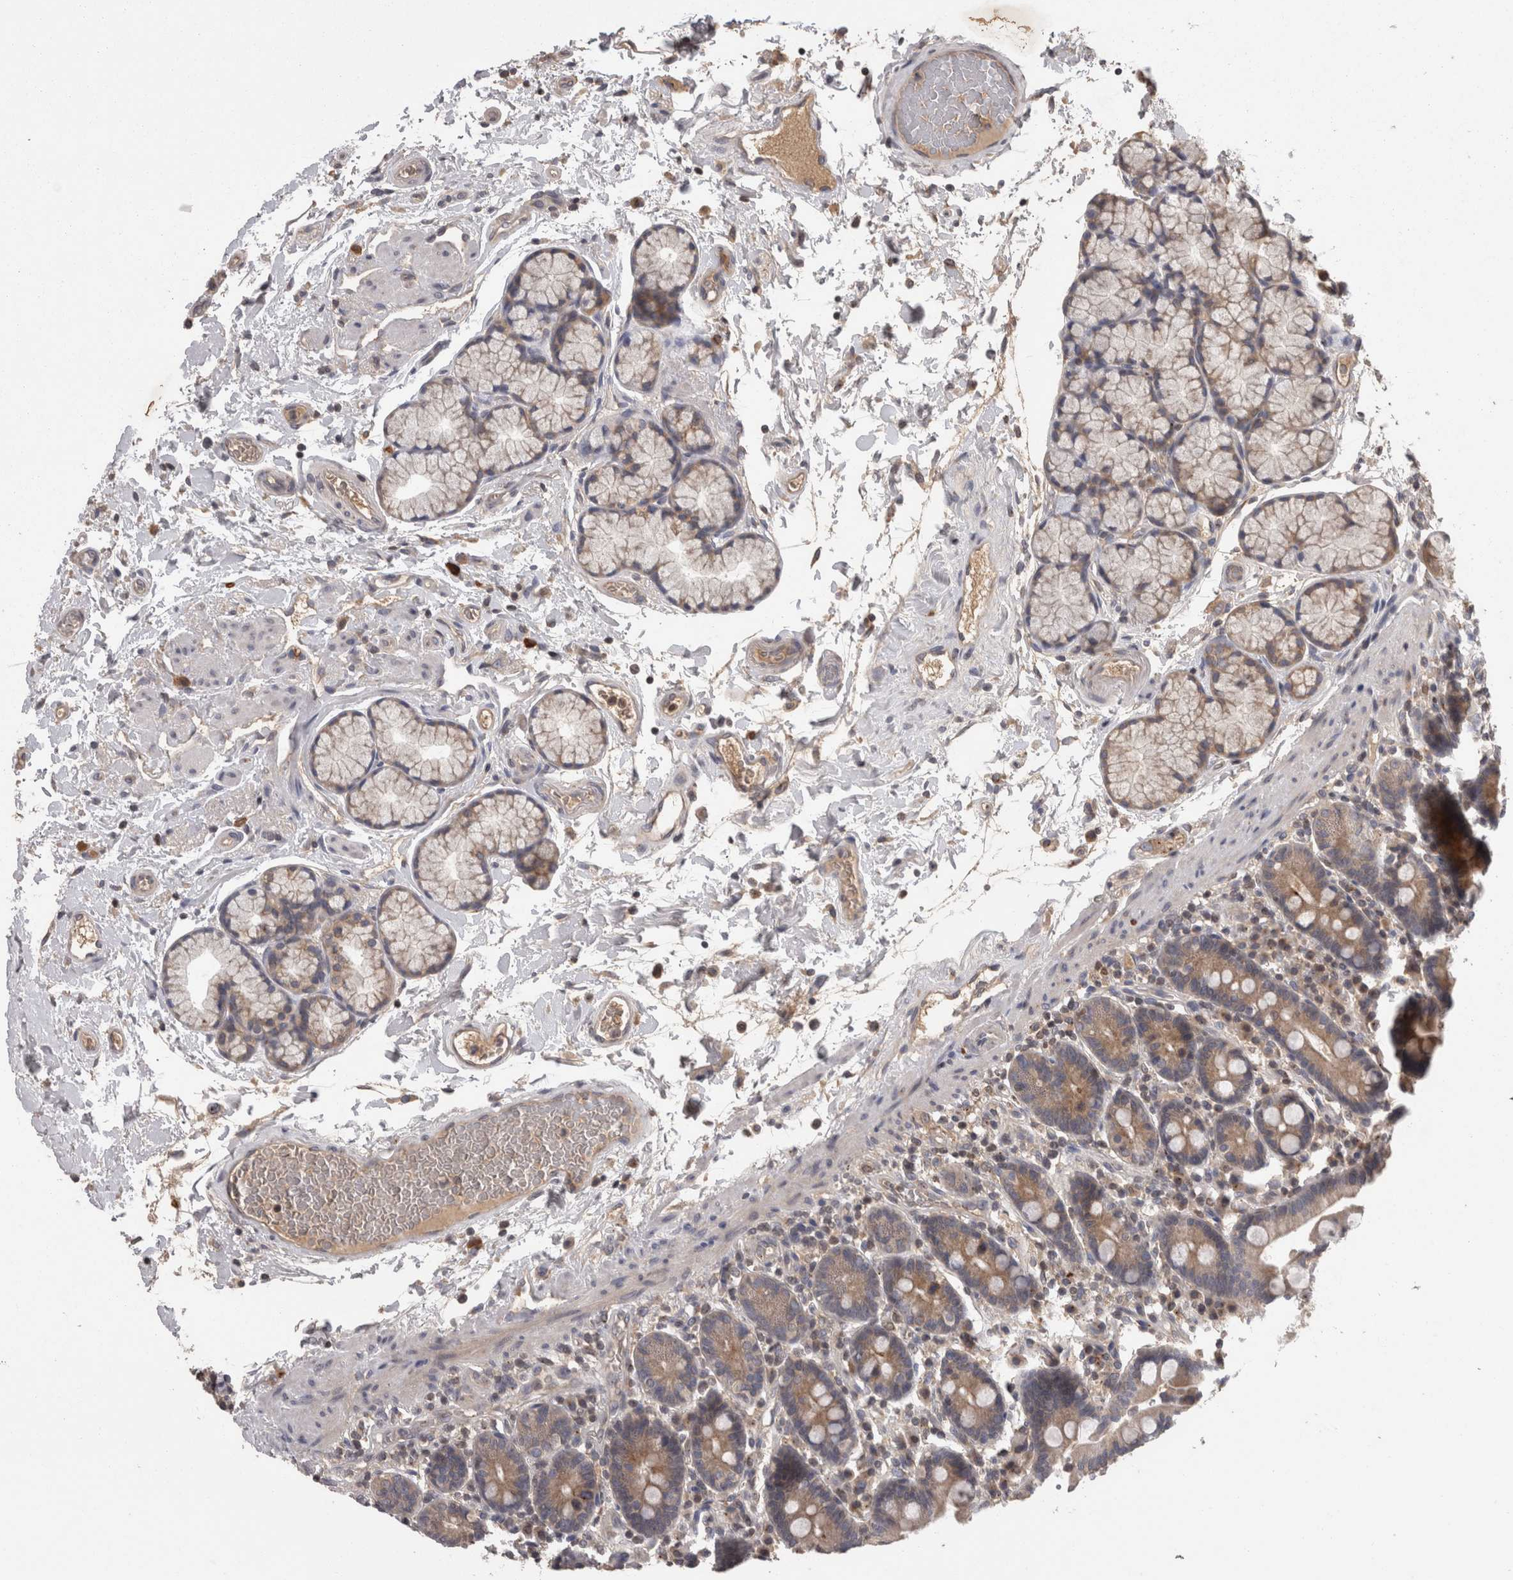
{"staining": {"intensity": "weak", "quantity": "25%-75%", "location": "cytoplasmic/membranous"}, "tissue": "duodenum", "cell_type": "Glandular cells", "image_type": "normal", "snomed": [{"axis": "morphology", "description": "Normal tissue, NOS"}, {"axis": "topography", "description": "Small intestine, NOS"}], "caption": "The micrograph exhibits staining of benign duodenum, revealing weak cytoplasmic/membranous protein staining (brown color) within glandular cells.", "gene": "PCM1", "patient": {"sex": "female", "age": 71}}